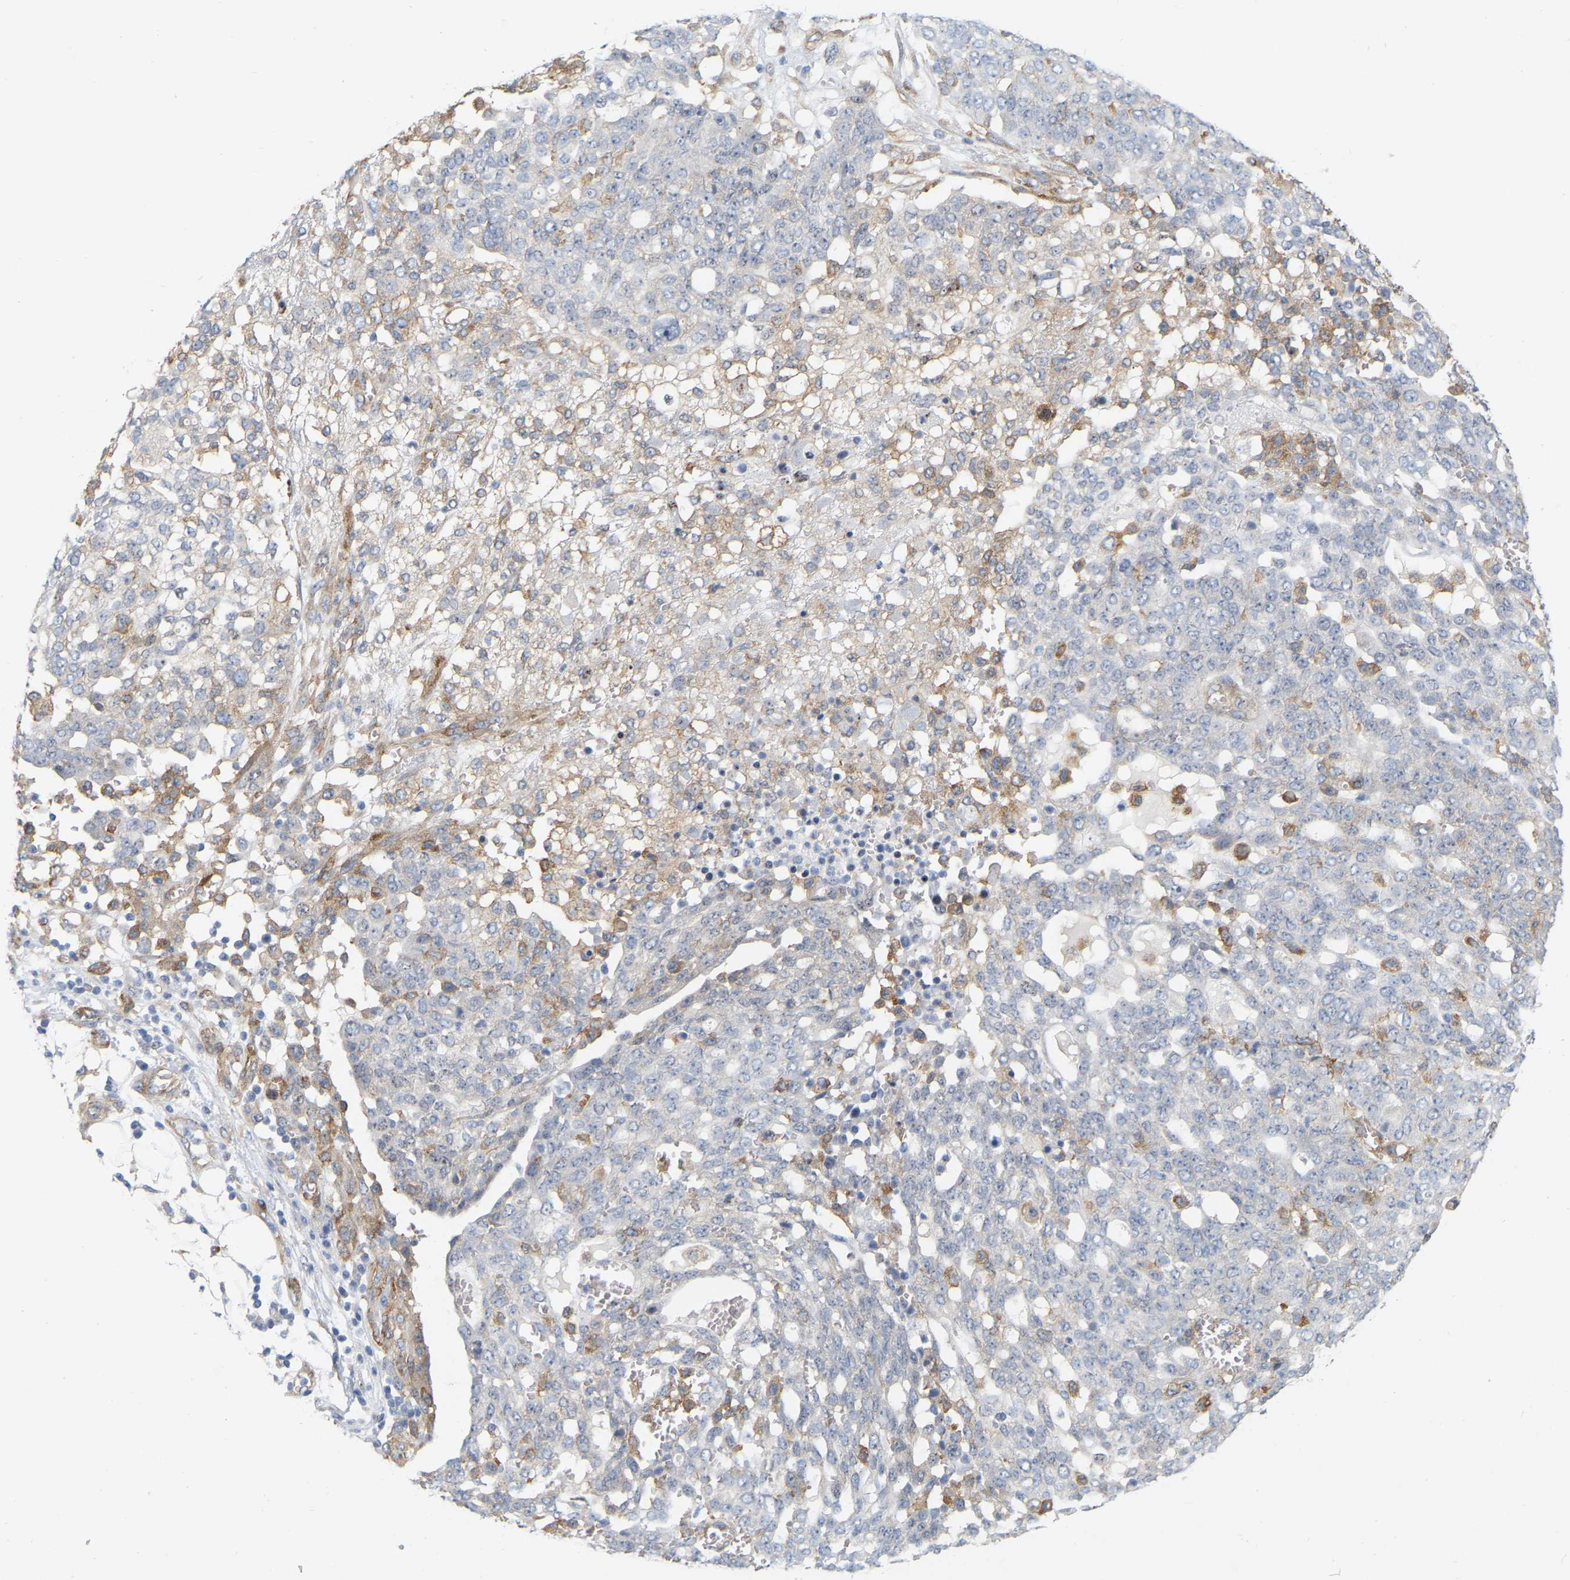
{"staining": {"intensity": "negative", "quantity": "none", "location": "none"}, "tissue": "ovarian cancer", "cell_type": "Tumor cells", "image_type": "cancer", "snomed": [{"axis": "morphology", "description": "Cystadenocarcinoma, serous, NOS"}, {"axis": "topography", "description": "Soft tissue"}, {"axis": "topography", "description": "Ovary"}], "caption": "Histopathology image shows no protein staining in tumor cells of ovarian serous cystadenocarcinoma tissue. (DAB immunohistochemistry with hematoxylin counter stain).", "gene": "RAPH1", "patient": {"sex": "female", "age": 57}}